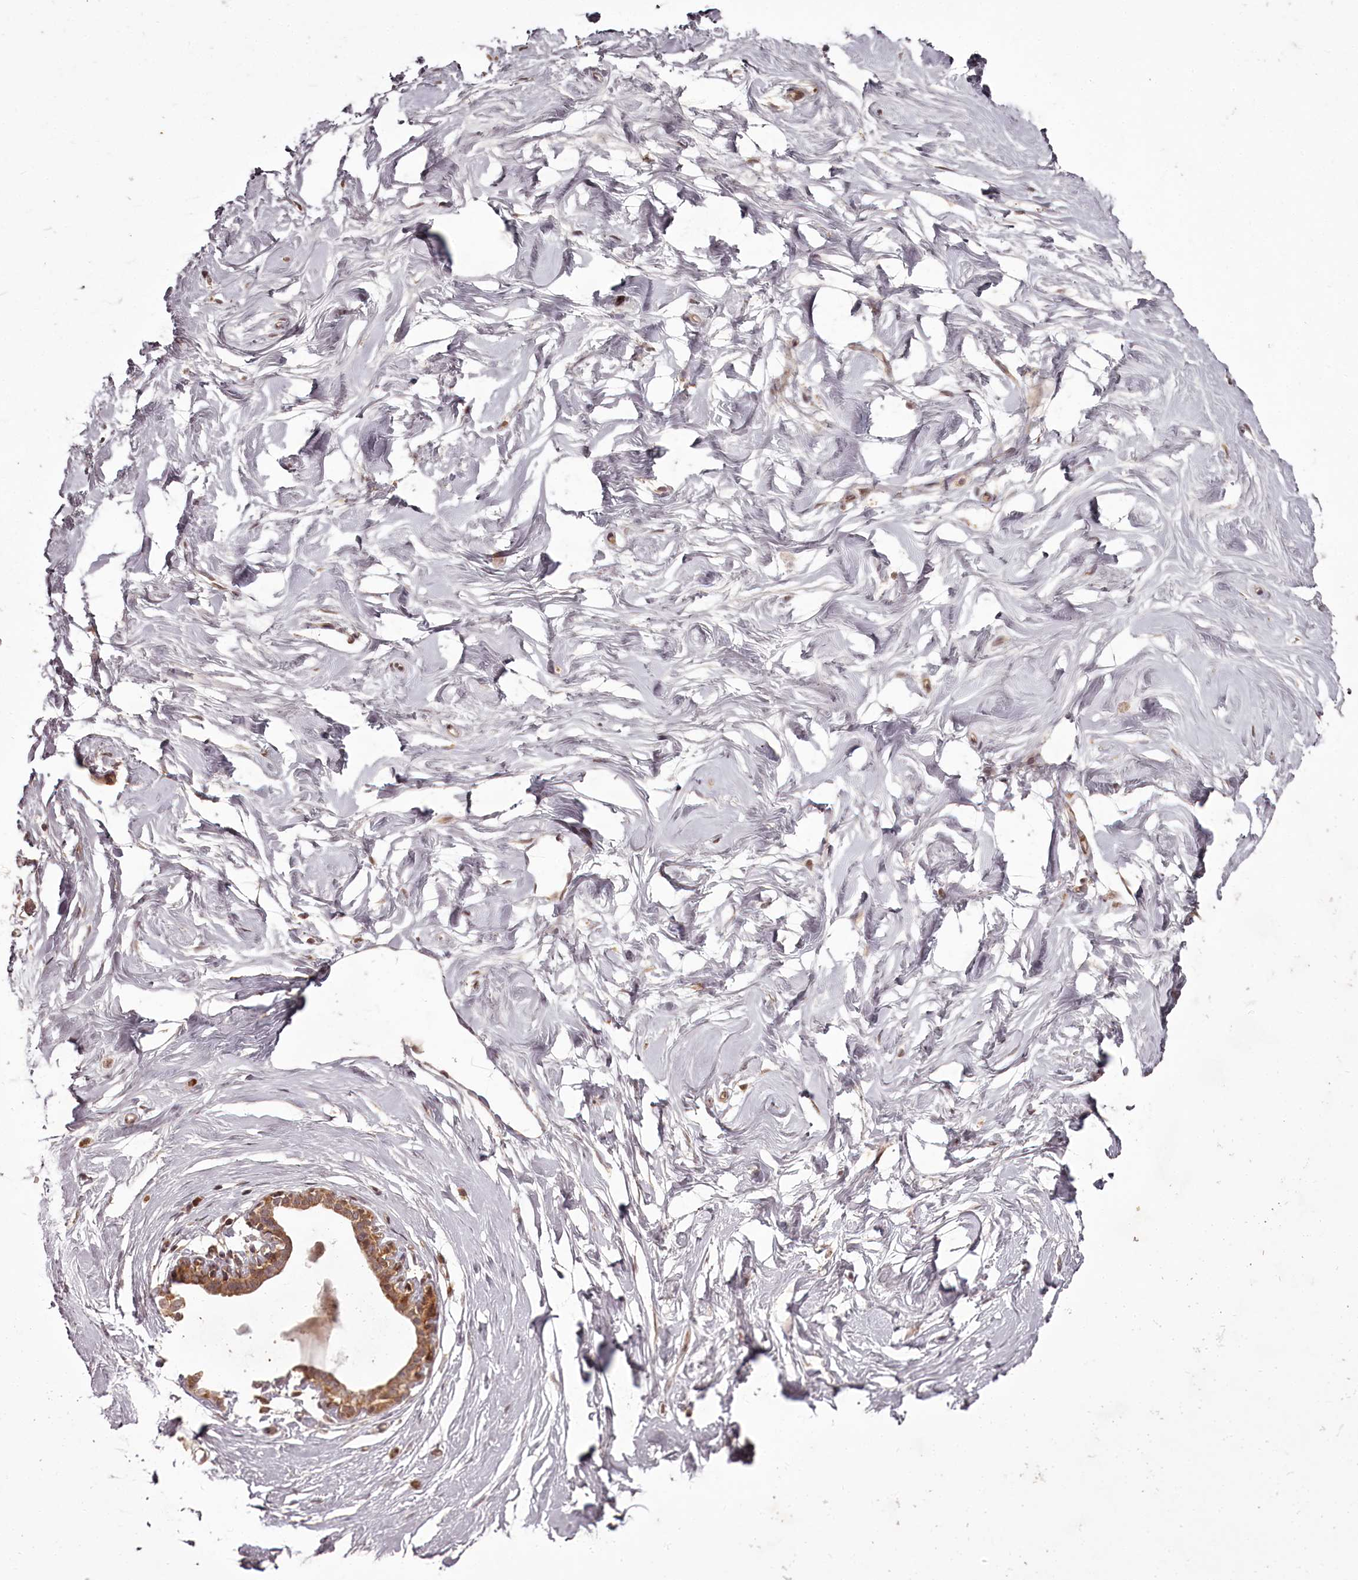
{"staining": {"intensity": "negative", "quantity": "none", "location": "none"}, "tissue": "breast", "cell_type": "Adipocytes", "image_type": "normal", "snomed": [{"axis": "morphology", "description": "Normal tissue, NOS"}, {"axis": "morphology", "description": "Adenoma, NOS"}, {"axis": "topography", "description": "Breast"}], "caption": "Adipocytes are negative for protein expression in benign human breast. (Immunohistochemistry, brightfield microscopy, high magnification).", "gene": "PCBP2", "patient": {"sex": "female", "age": 23}}